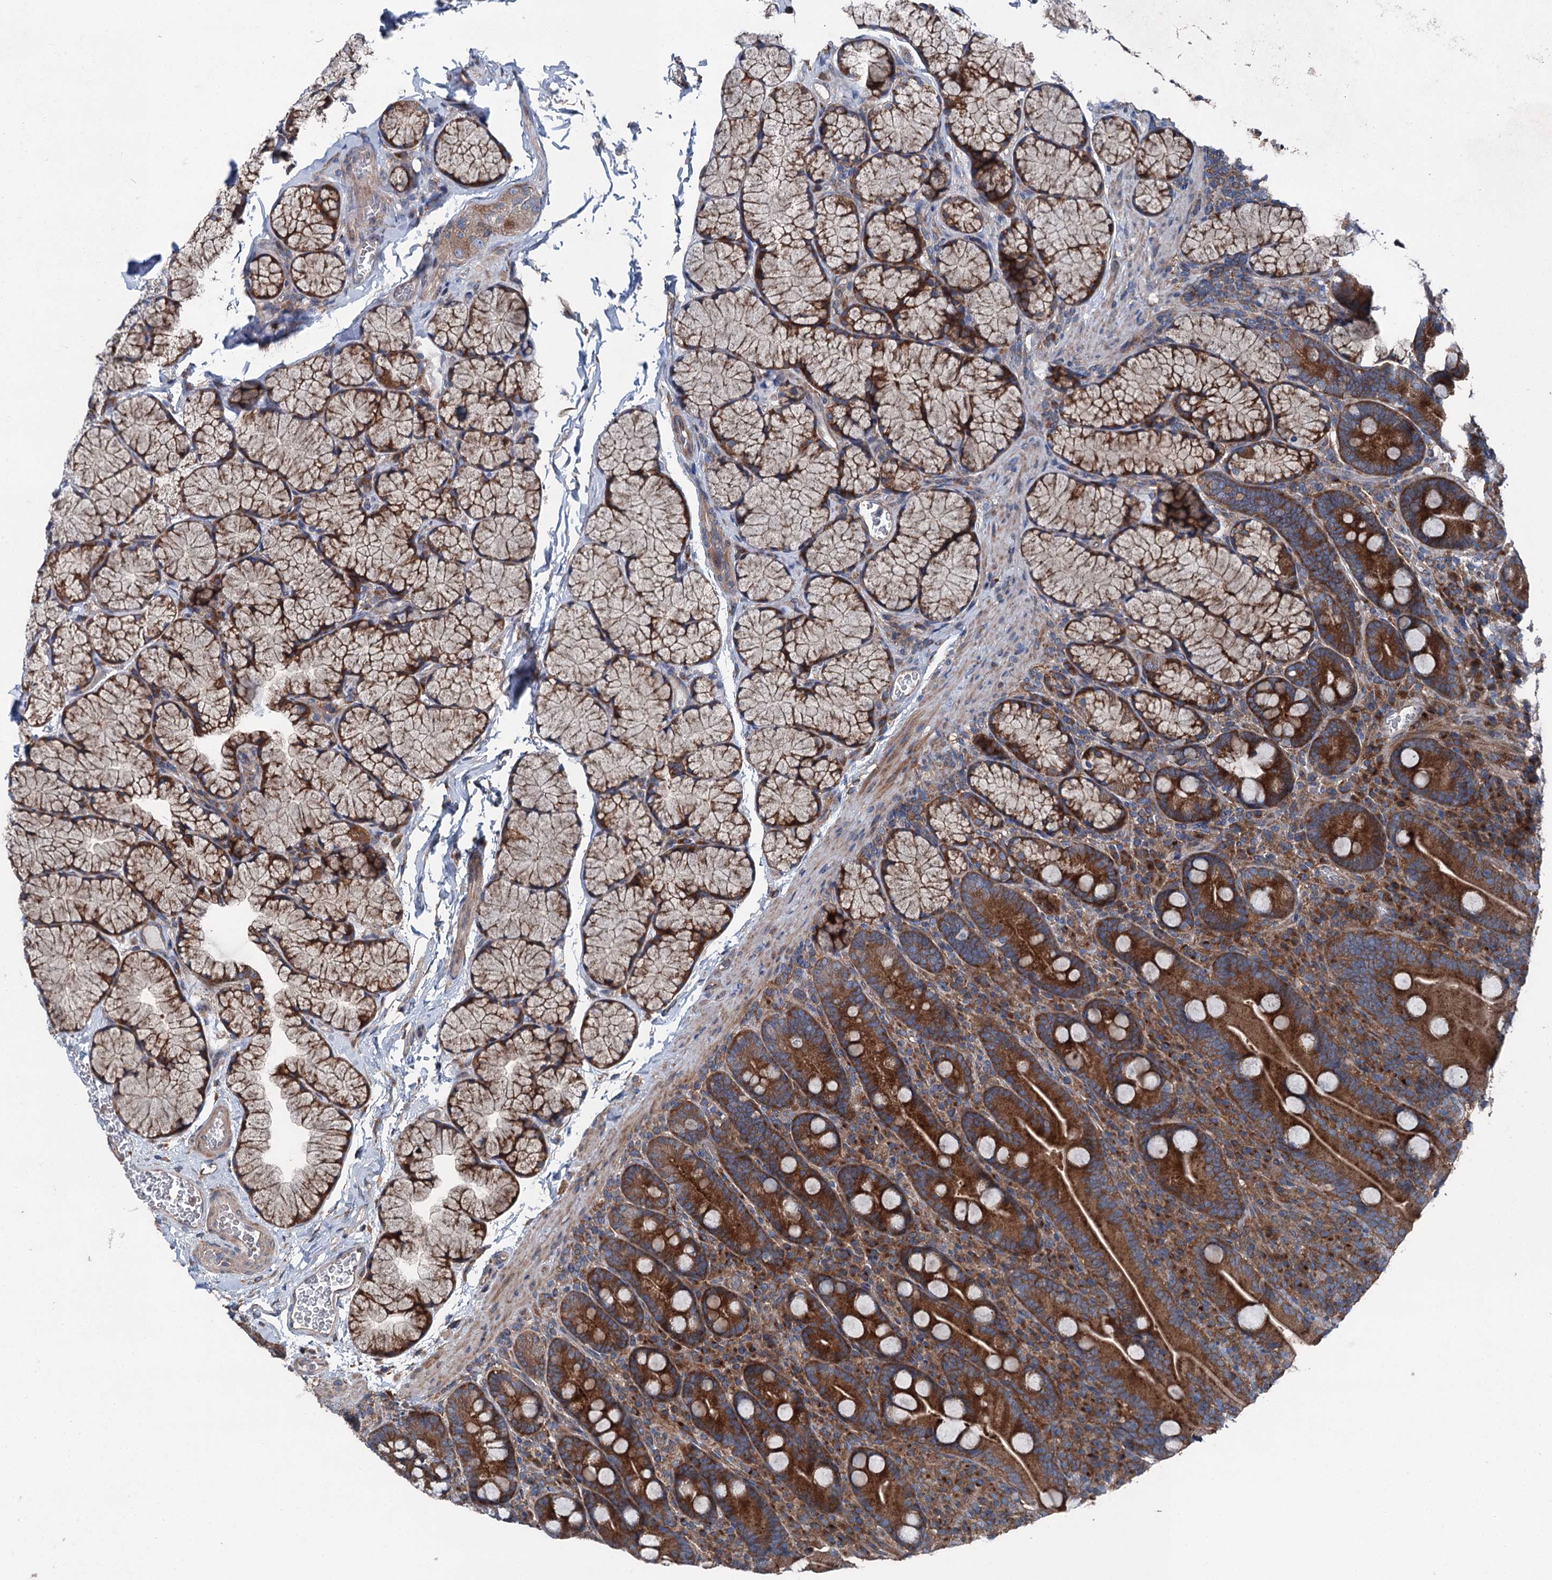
{"staining": {"intensity": "strong", "quantity": ">75%", "location": "cytoplasmic/membranous"}, "tissue": "duodenum", "cell_type": "Glandular cells", "image_type": "normal", "snomed": [{"axis": "morphology", "description": "Normal tissue, NOS"}, {"axis": "topography", "description": "Duodenum"}], "caption": "Glandular cells display strong cytoplasmic/membranous staining in approximately >75% of cells in benign duodenum. (DAB (3,3'-diaminobenzidine) = brown stain, brightfield microscopy at high magnification).", "gene": "RUFY1", "patient": {"sex": "male", "age": 35}}